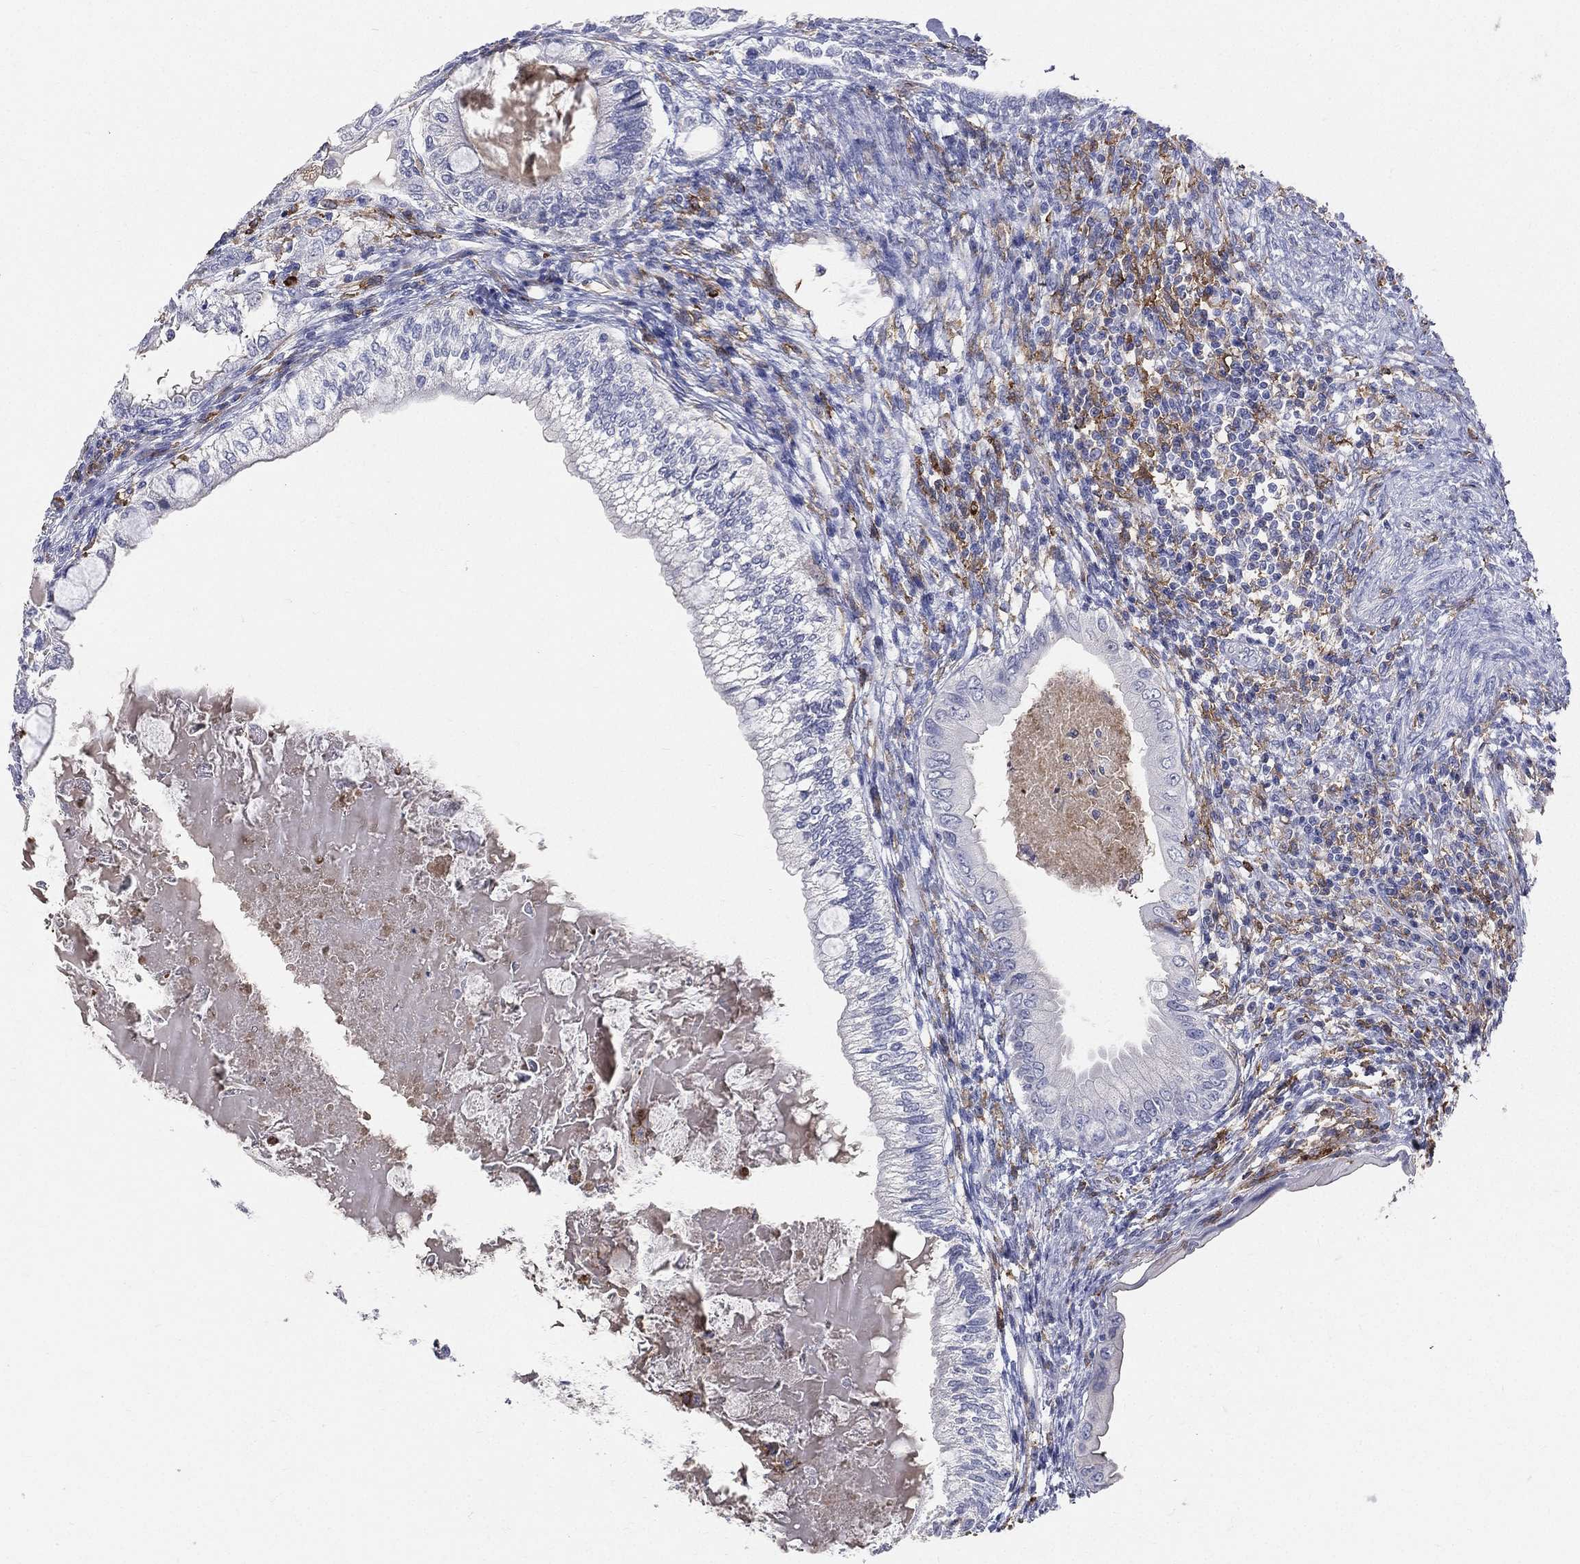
{"staining": {"intensity": "negative", "quantity": "none", "location": "none"}, "tissue": "testis cancer", "cell_type": "Tumor cells", "image_type": "cancer", "snomed": [{"axis": "morphology", "description": "Seminoma, NOS"}, {"axis": "morphology", "description": "Carcinoma, Embryonal, NOS"}, {"axis": "topography", "description": "Testis"}], "caption": "A photomicrograph of human testis cancer is negative for staining in tumor cells.", "gene": "CD33", "patient": {"sex": "male", "age": 41}}